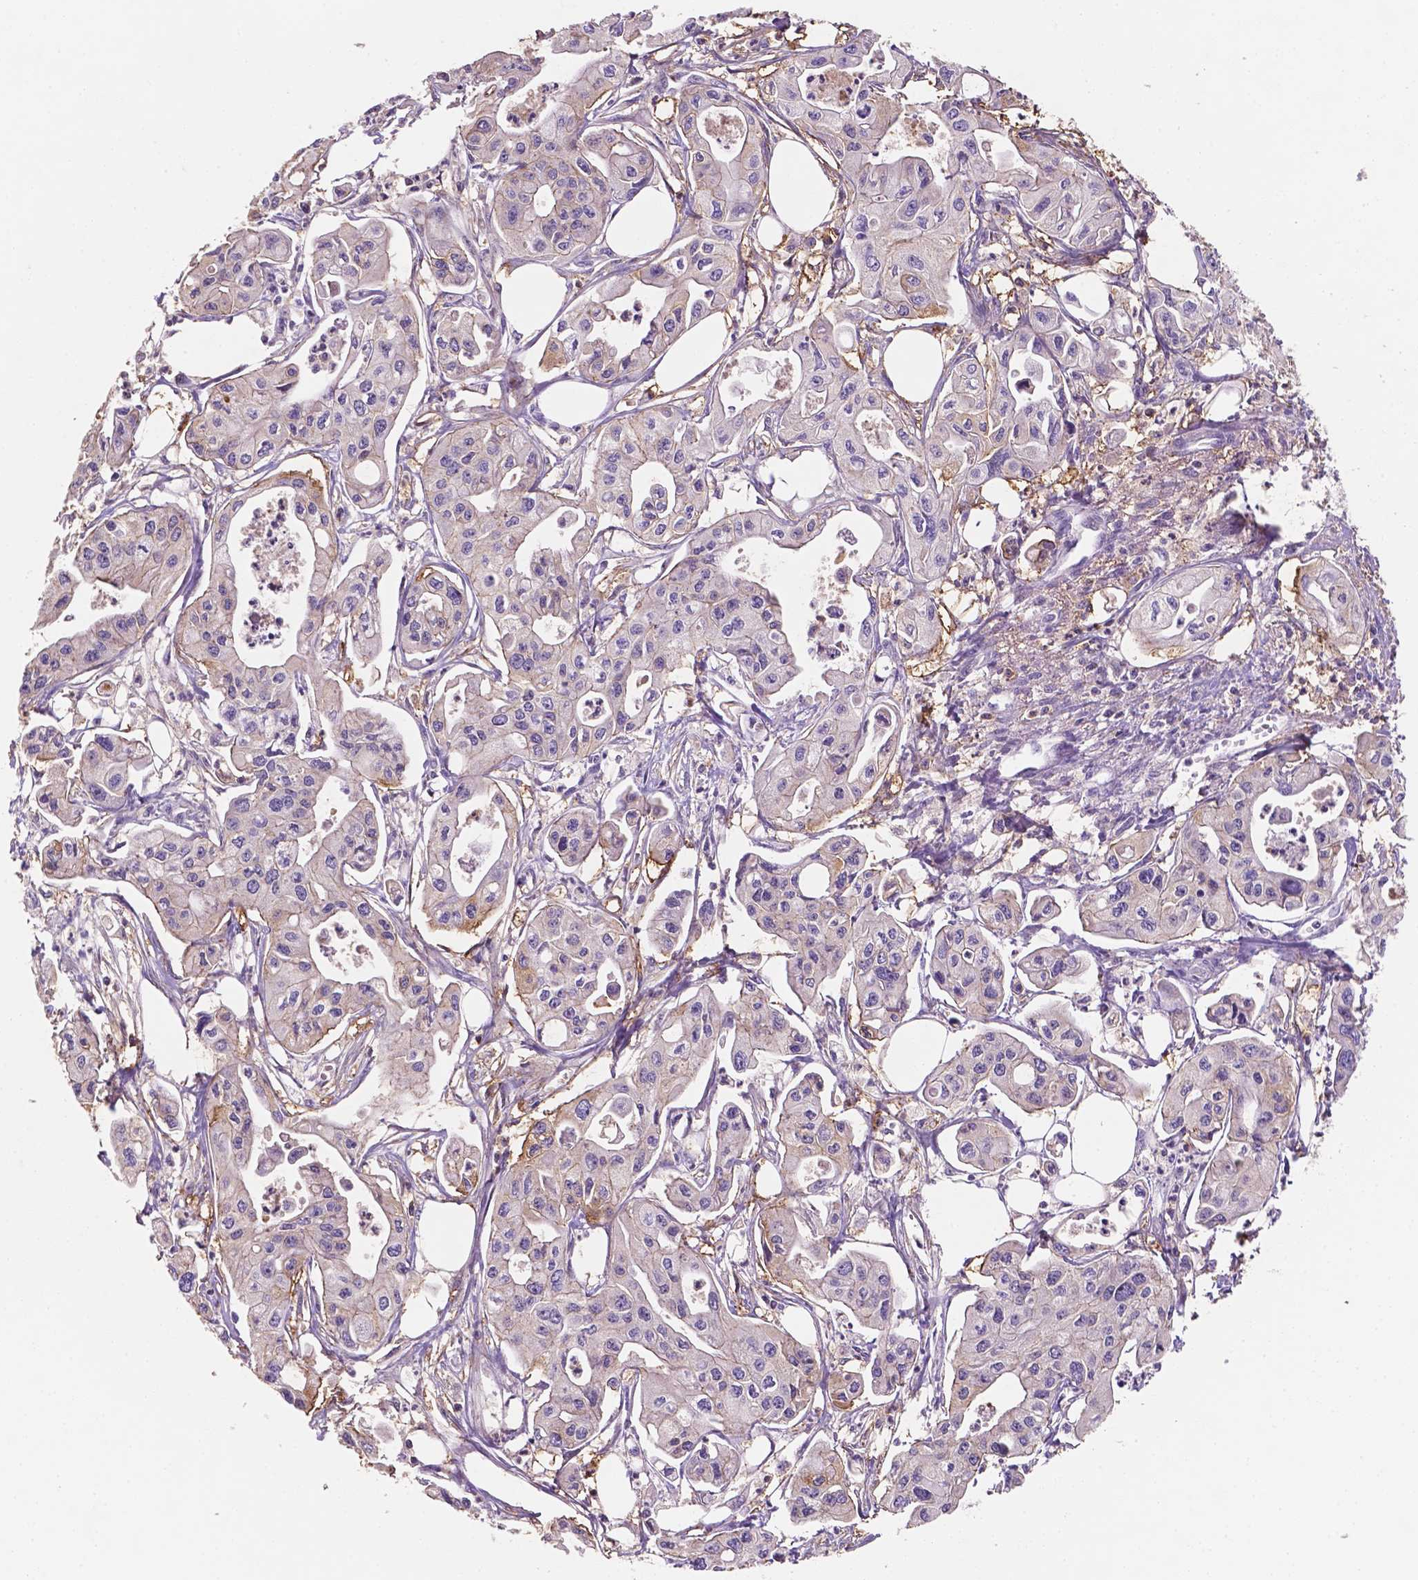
{"staining": {"intensity": "negative", "quantity": "none", "location": "none"}, "tissue": "pancreatic cancer", "cell_type": "Tumor cells", "image_type": "cancer", "snomed": [{"axis": "morphology", "description": "Adenocarcinoma, NOS"}, {"axis": "topography", "description": "Pancreas"}], "caption": "Immunohistochemical staining of adenocarcinoma (pancreatic) reveals no significant positivity in tumor cells. (DAB (3,3'-diaminobenzidine) immunohistochemistry (IHC), high magnification).", "gene": "MKRN2OS", "patient": {"sex": "male", "age": 70}}